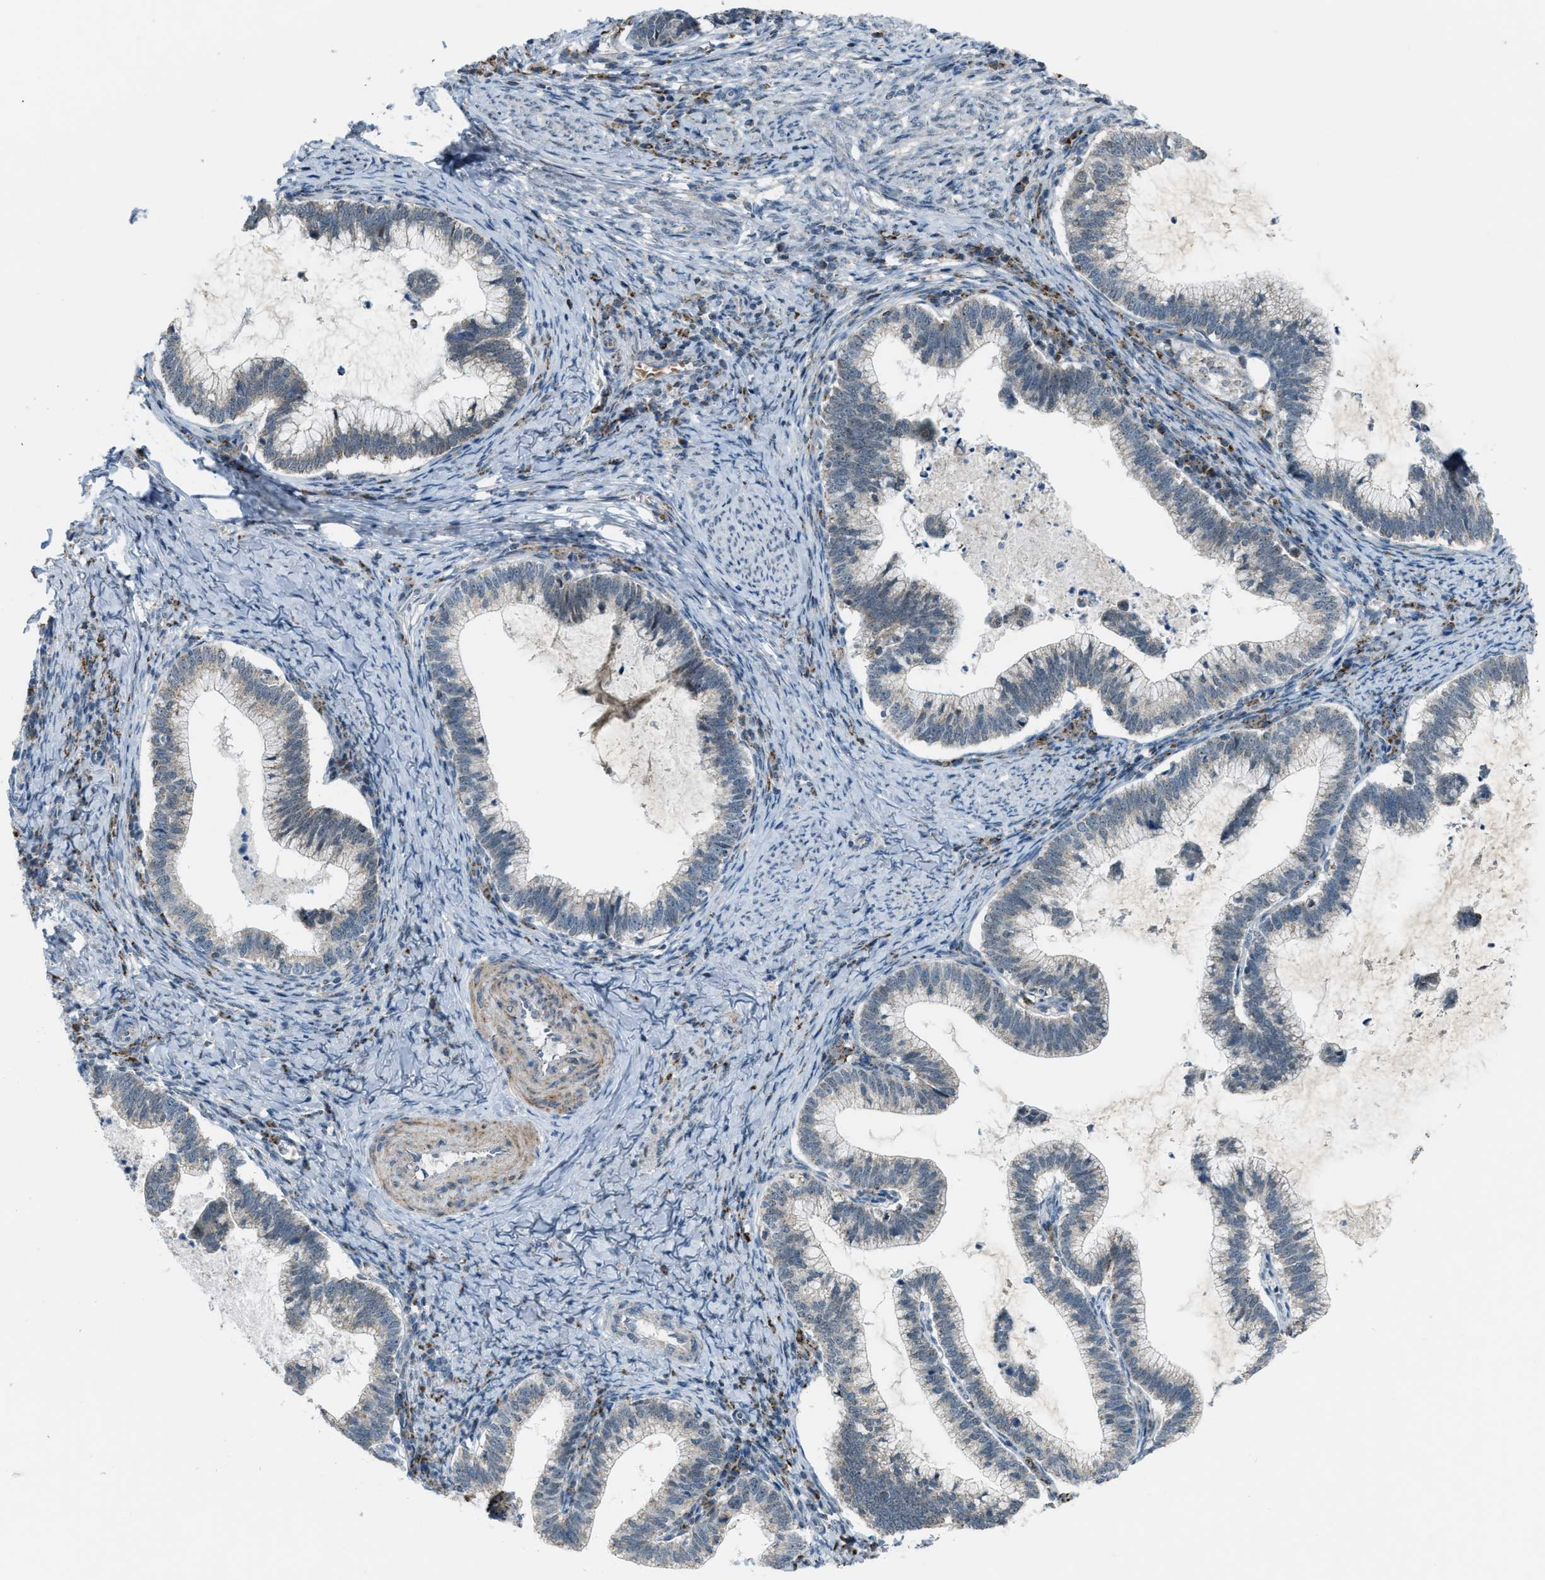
{"staining": {"intensity": "negative", "quantity": "none", "location": "none"}, "tissue": "cervical cancer", "cell_type": "Tumor cells", "image_type": "cancer", "snomed": [{"axis": "morphology", "description": "Adenocarcinoma, NOS"}, {"axis": "topography", "description": "Cervix"}], "caption": "This image is of adenocarcinoma (cervical) stained with immunohistochemistry to label a protein in brown with the nuclei are counter-stained blue. There is no positivity in tumor cells.", "gene": "CHN2", "patient": {"sex": "female", "age": 36}}